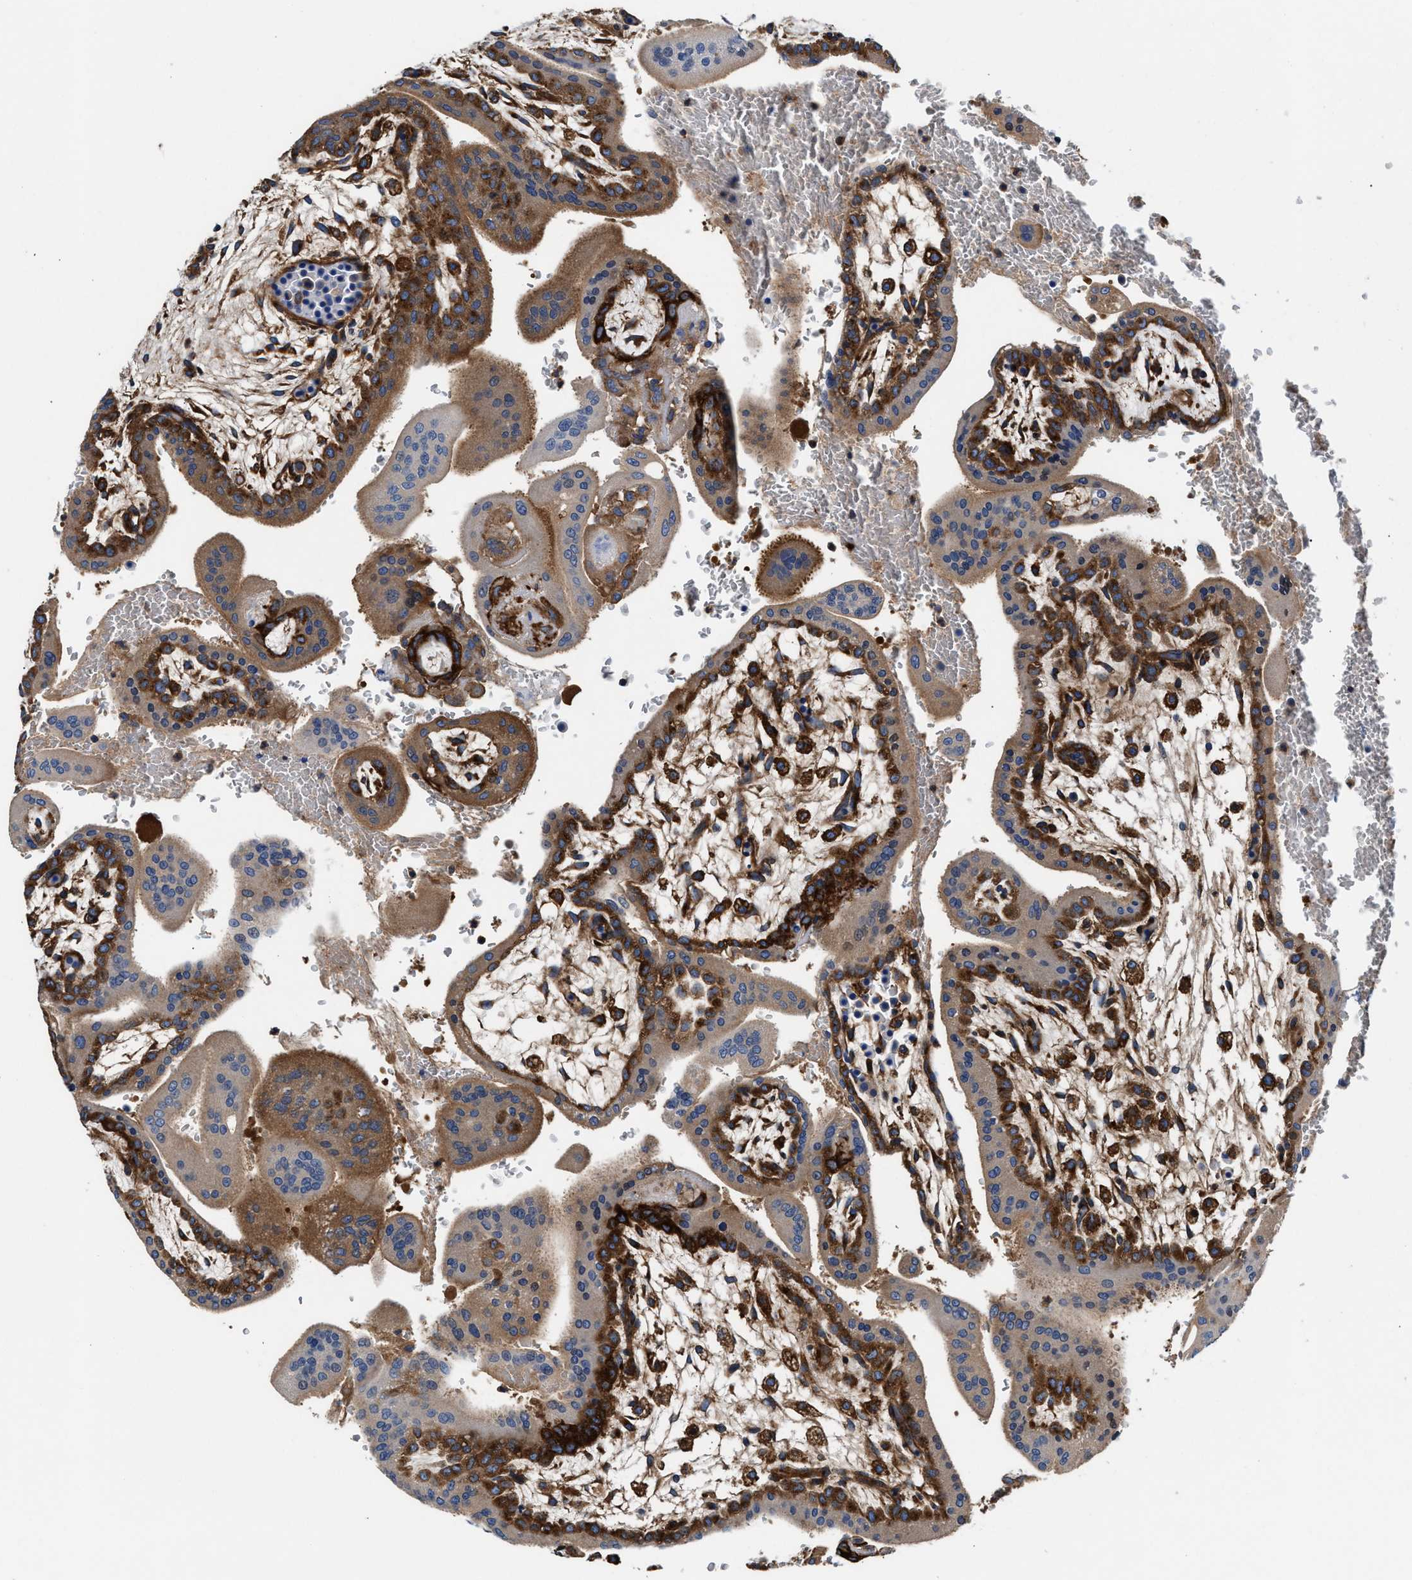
{"staining": {"intensity": "strong", "quantity": ">75%", "location": "cytoplasmic/membranous"}, "tissue": "placenta", "cell_type": "Decidual cells", "image_type": "normal", "snomed": [{"axis": "morphology", "description": "Normal tissue, NOS"}, {"axis": "topography", "description": "Placenta"}], "caption": "Human placenta stained with a brown dye demonstrates strong cytoplasmic/membranous positive staining in about >75% of decidual cells.", "gene": "SH3GL1", "patient": {"sex": "female", "age": 35}}